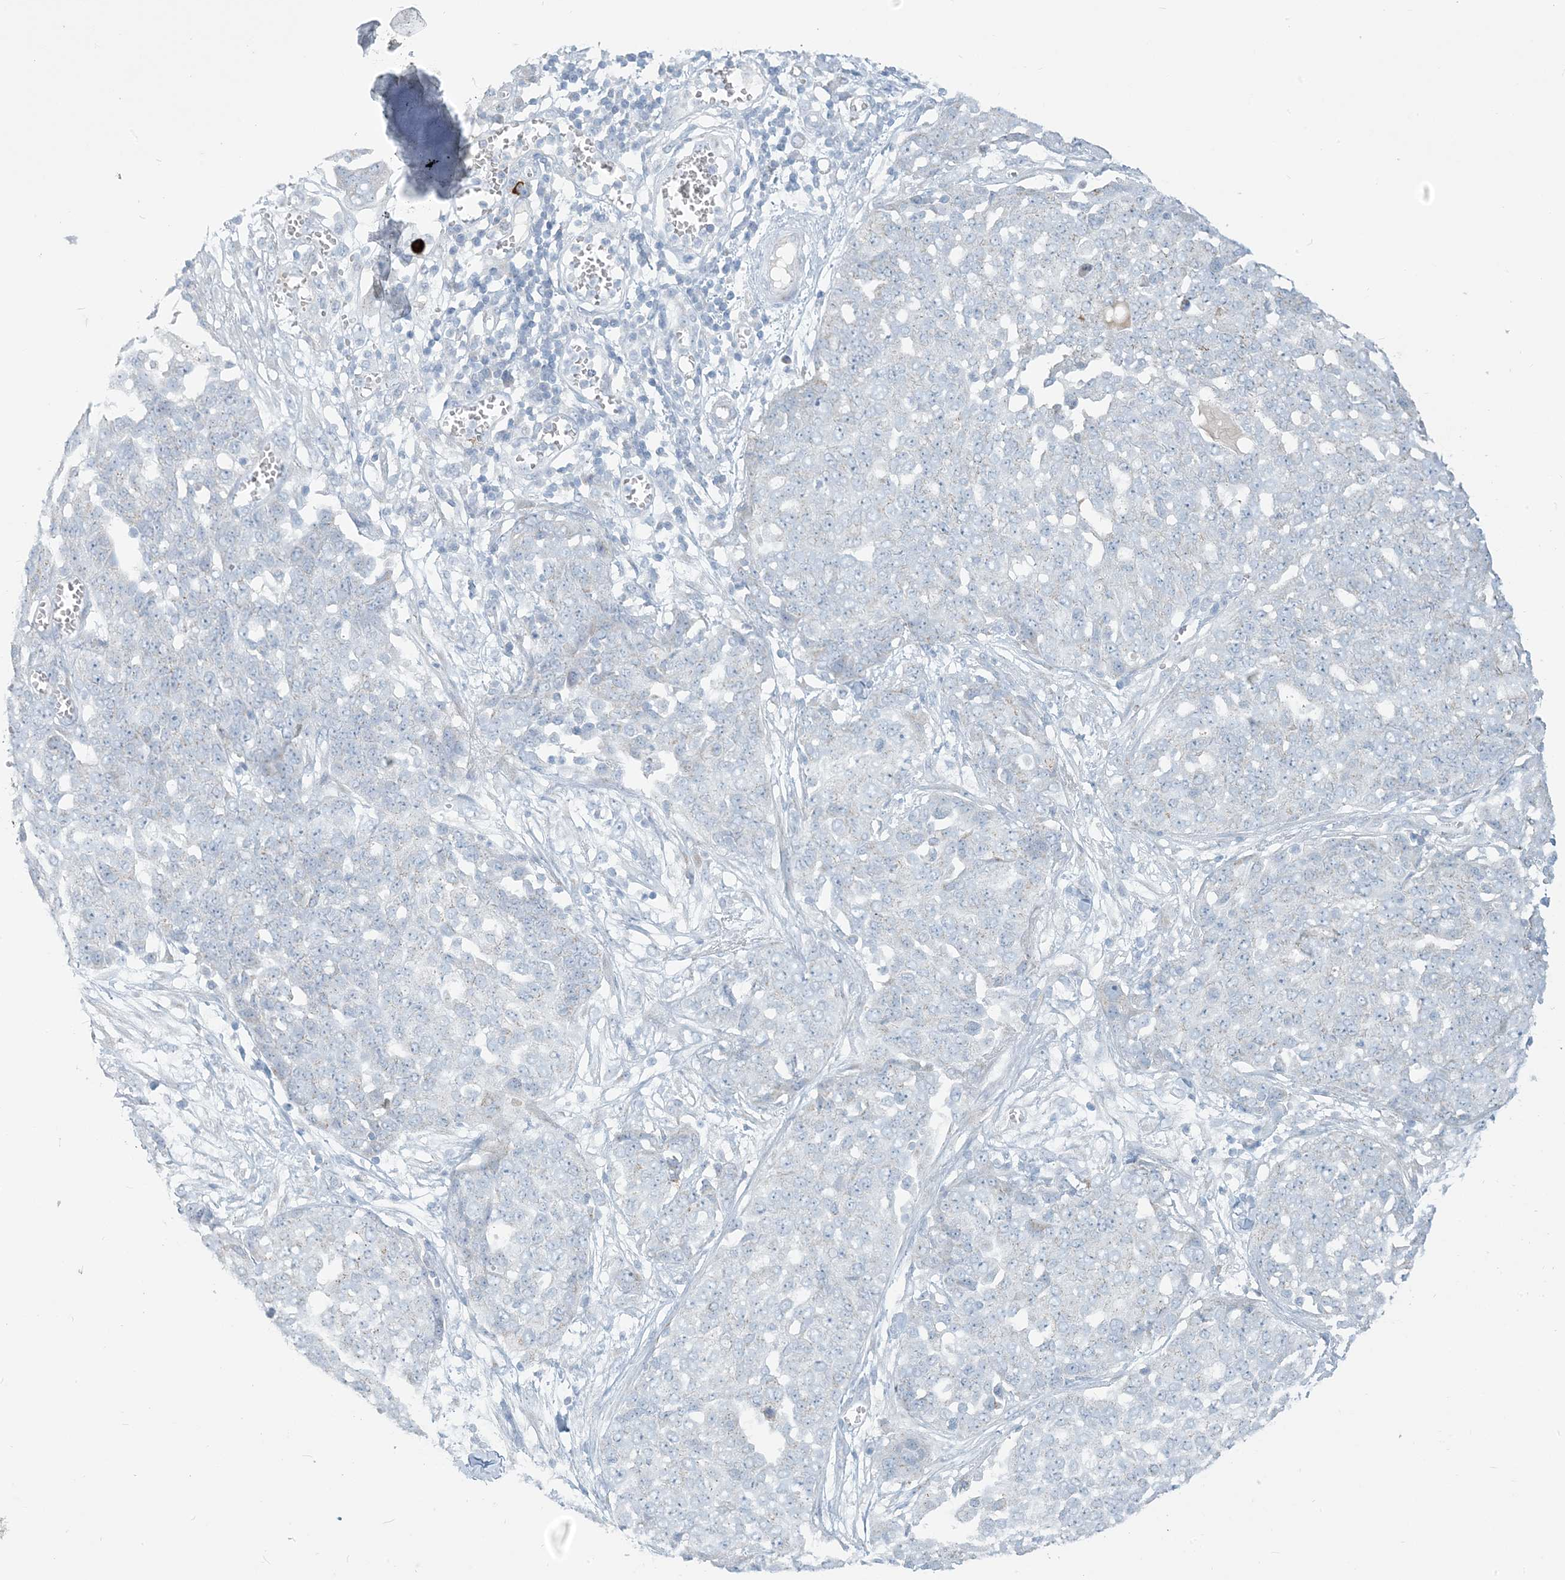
{"staining": {"intensity": "negative", "quantity": "none", "location": "none"}, "tissue": "ovarian cancer", "cell_type": "Tumor cells", "image_type": "cancer", "snomed": [{"axis": "morphology", "description": "Cystadenocarcinoma, serous, NOS"}, {"axis": "topography", "description": "Soft tissue"}, {"axis": "topography", "description": "Ovary"}], "caption": "This is a histopathology image of IHC staining of ovarian serous cystadenocarcinoma, which shows no staining in tumor cells. Brightfield microscopy of immunohistochemistry (IHC) stained with DAB (3,3'-diaminobenzidine) (brown) and hematoxylin (blue), captured at high magnification.", "gene": "SCML1", "patient": {"sex": "female", "age": 57}}